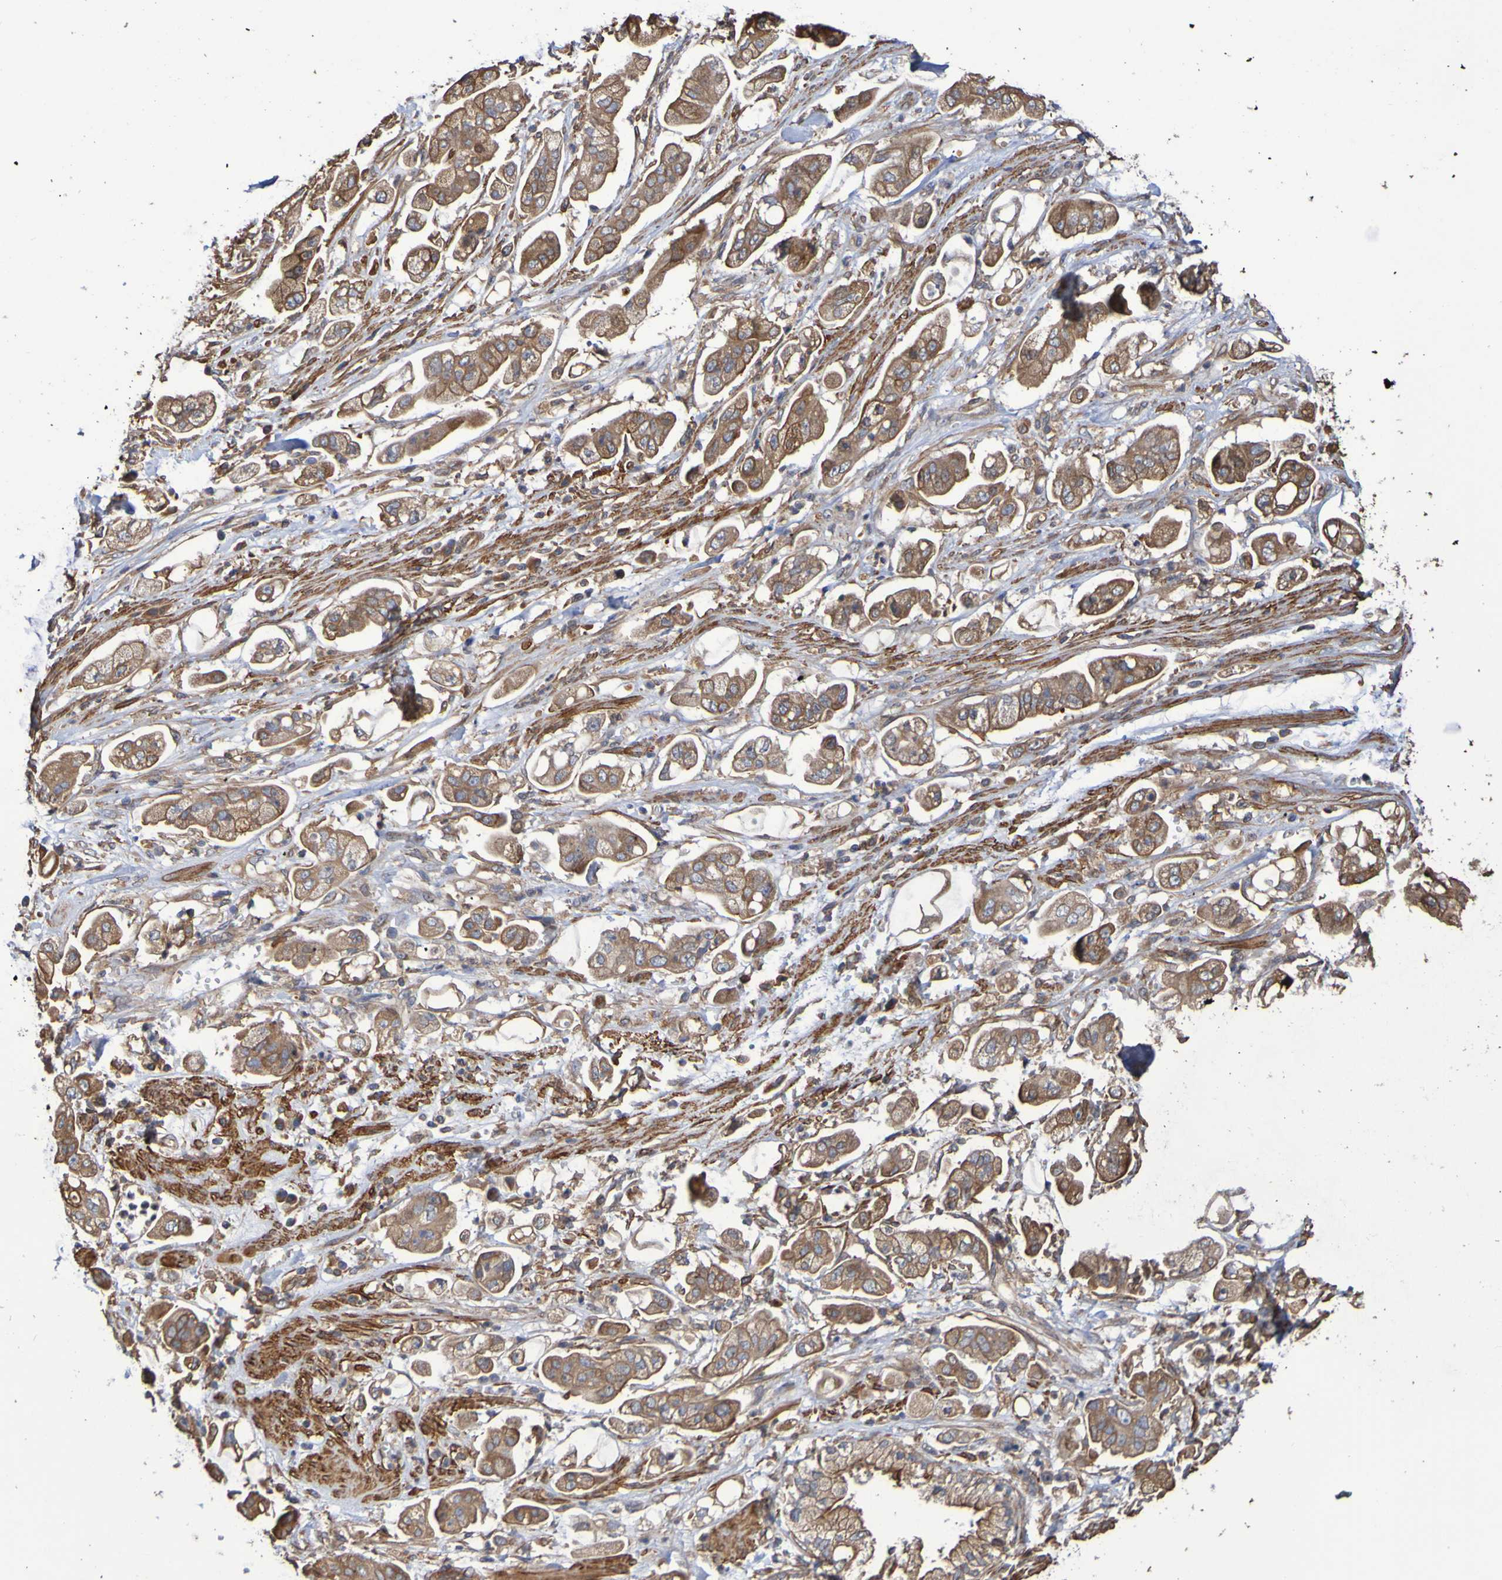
{"staining": {"intensity": "moderate", "quantity": ">75%", "location": "cytoplasmic/membranous"}, "tissue": "stomach cancer", "cell_type": "Tumor cells", "image_type": "cancer", "snomed": [{"axis": "morphology", "description": "Adenocarcinoma, NOS"}, {"axis": "topography", "description": "Stomach"}], "caption": "Stomach adenocarcinoma tissue reveals moderate cytoplasmic/membranous expression in approximately >75% of tumor cells, visualized by immunohistochemistry. The protein is shown in brown color, while the nuclei are stained blue.", "gene": "RAB11A", "patient": {"sex": "male", "age": 62}}